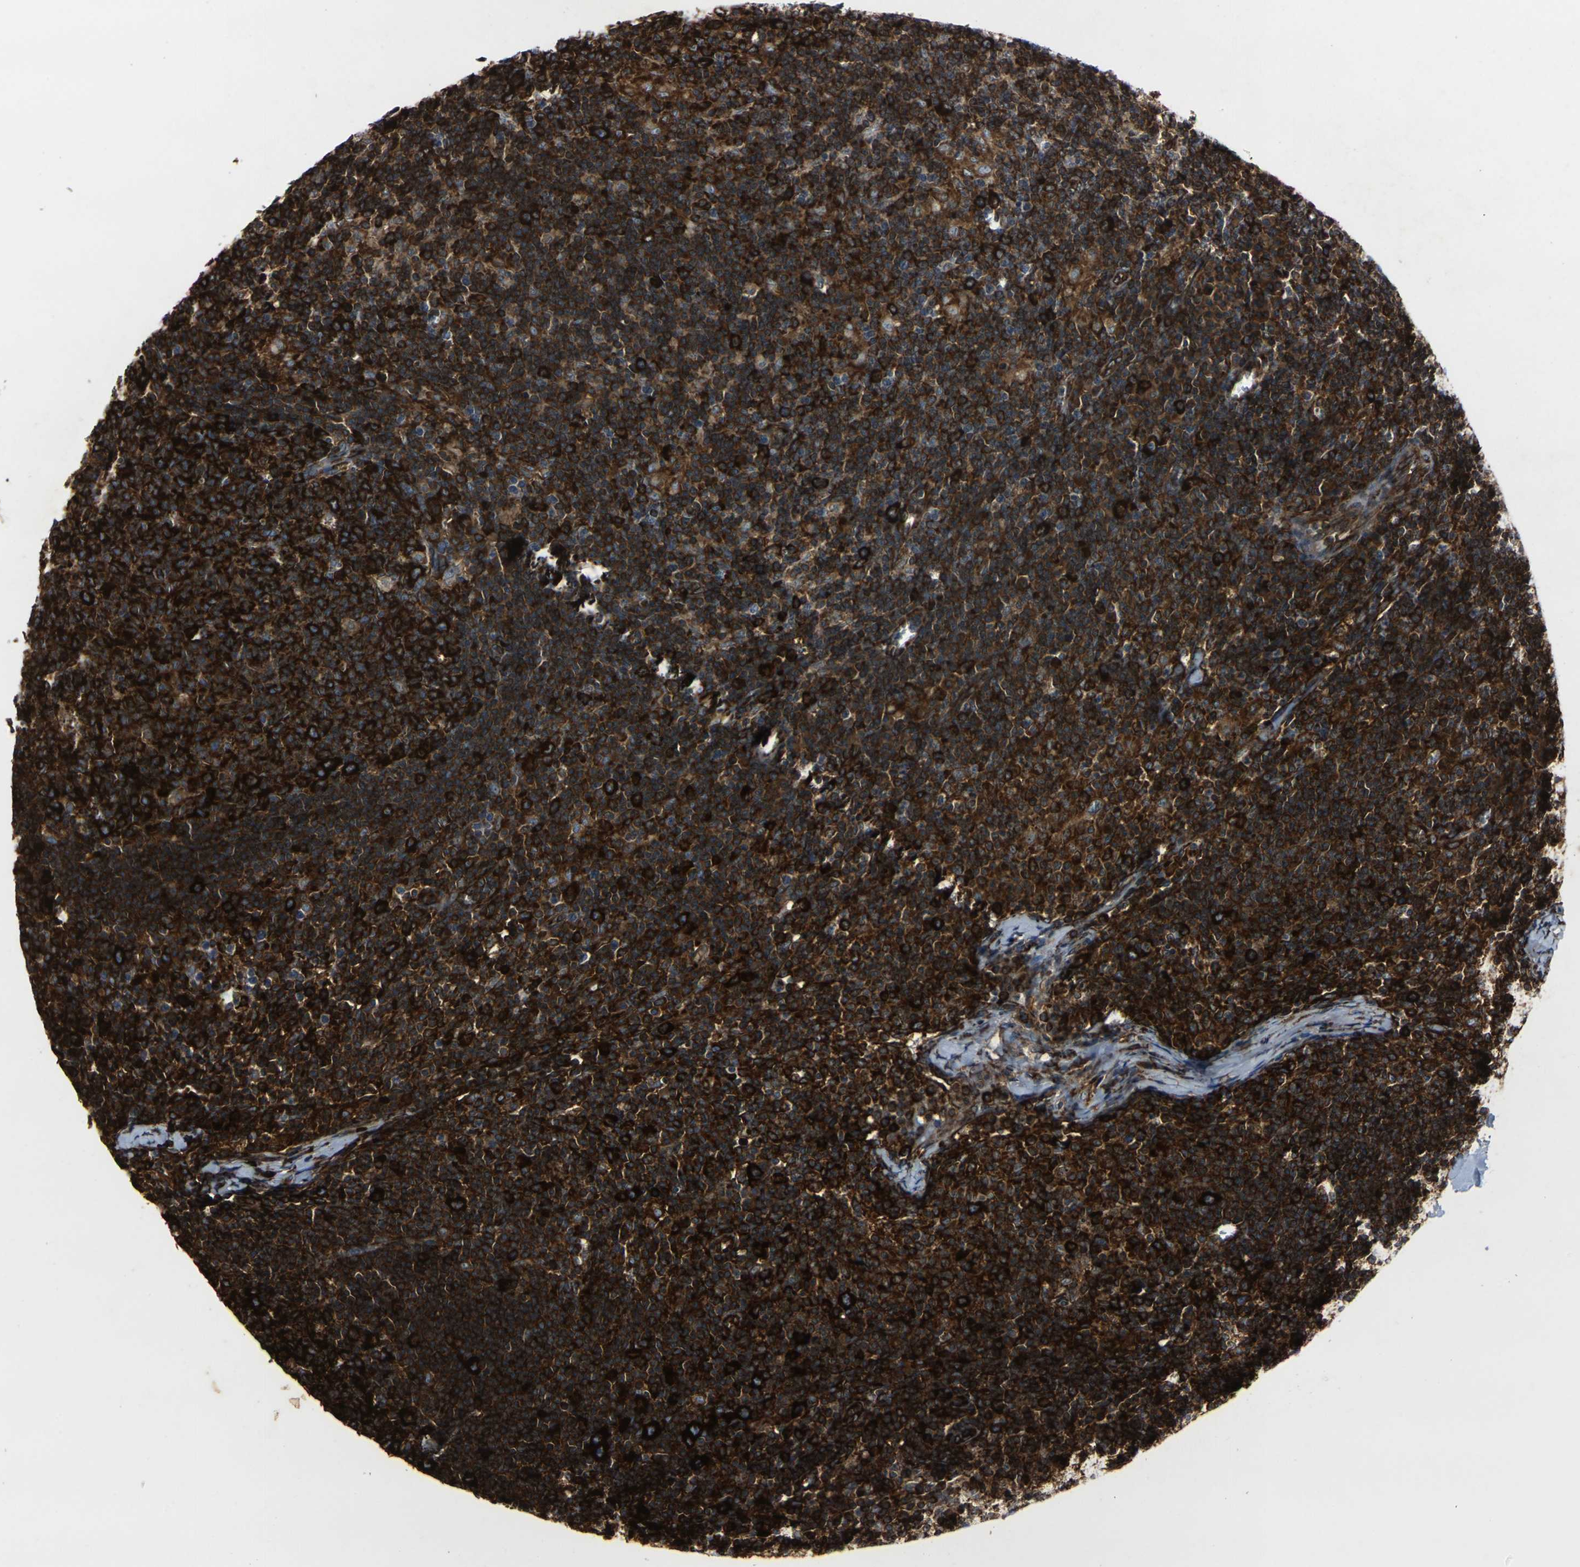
{"staining": {"intensity": "strong", "quantity": ">75%", "location": "cytoplasmic/membranous"}, "tissue": "lymph node", "cell_type": "Germinal center cells", "image_type": "normal", "snomed": [{"axis": "morphology", "description": "Normal tissue, NOS"}, {"axis": "morphology", "description": "Inflammation, NOS"}, {"axis": "topography", "description": "Lymph node"}], "caption": "Immunohistochemical staining of unremarkable human lymph node displays strong cytoplasmic/membranous protein staining in about >75% of germinal center cells. The protein of interest is stained brown, and the nuclei are stained in blue (DAB IHC with brightfield microscopy, high magnification).", "gene": "MARCHF2", "patient": {"sex": "male", "age": 55}}